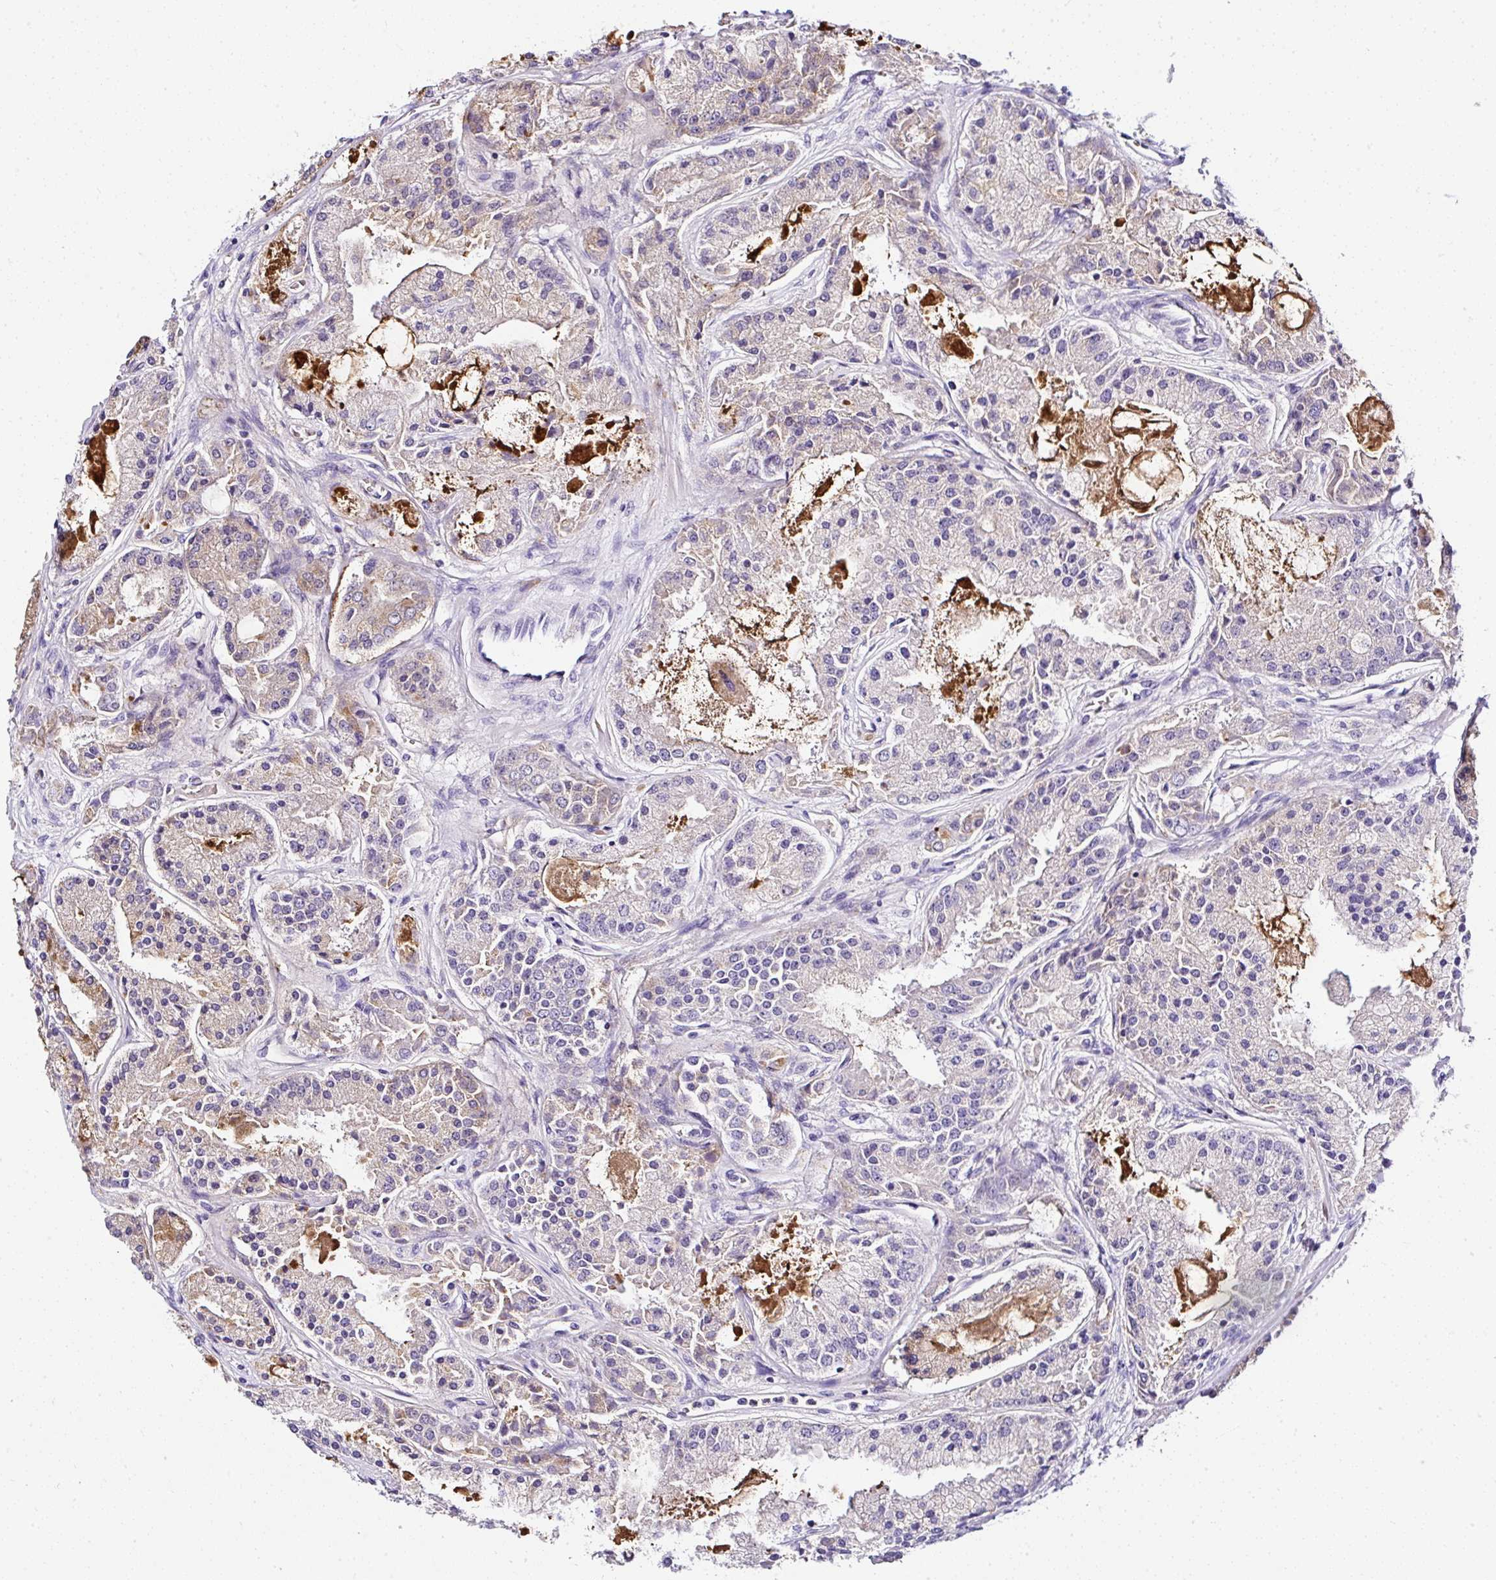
{"staining": {"intensity": "negative", "quantity": "none", "location": "none"}, "tissue": "prostate cancer", "cell_type": "Tumor cells", "image_type": "cancer", "snomed": [{"axis": "morphology", "description": "Adenocarcinoma, High grade"}, {"axis": "topography", "description": "Prostate"}], "caption": "Tumor cells are negative for brown protein staining in adenocarcinoma (high-grade) (prostate).", "gene": "DEPDC5", "patient": {"sex": "male", "age": 67}}